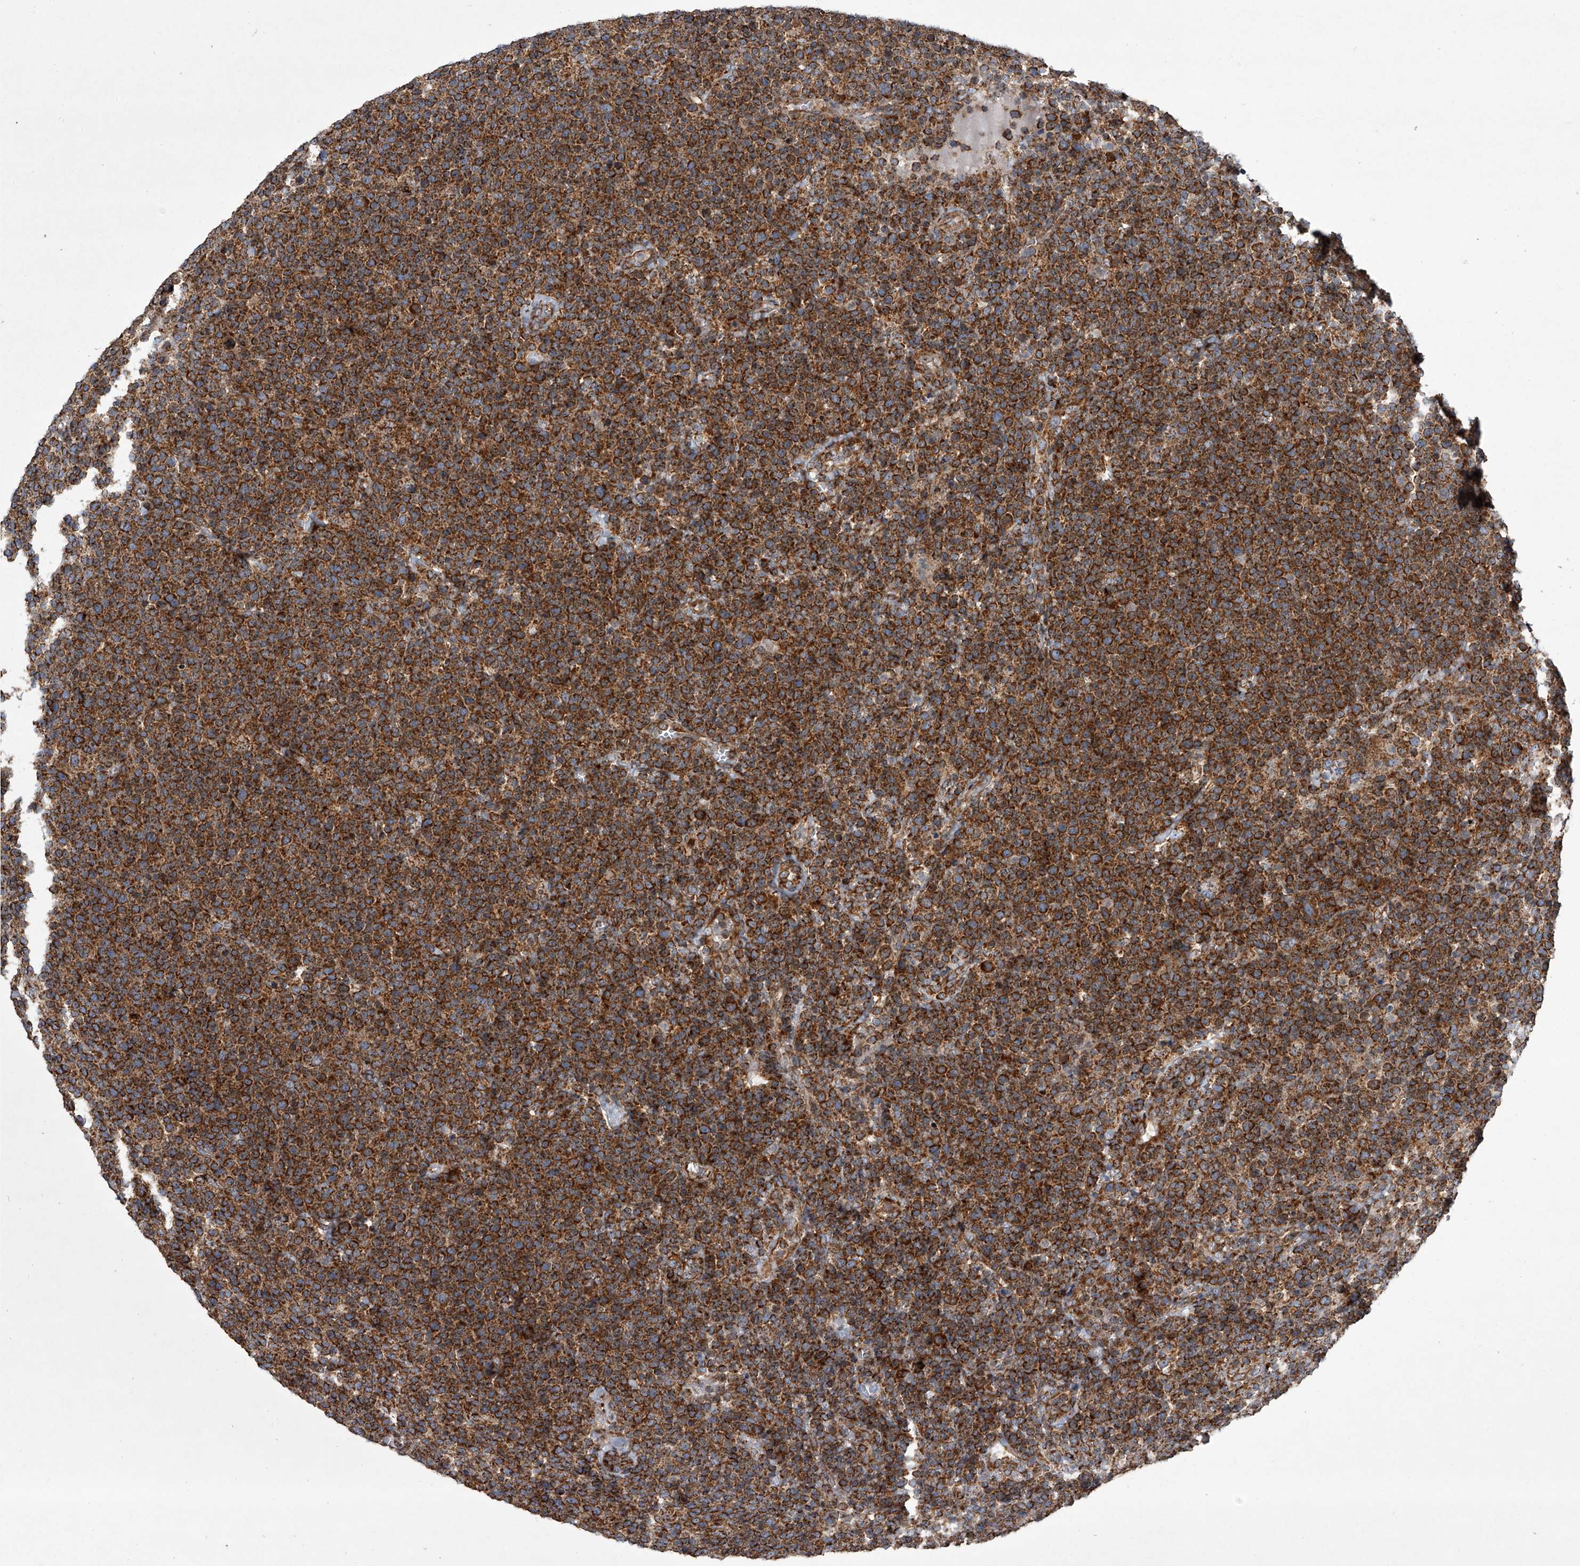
{"staining": {"intensity": "strong", "quantity": ">75%", "location": "cytoplasmic/membranous"}, "tissue": "lymphoma", "cell_type": "Tumor cells", "image_type": "cancer", "snomed": [{"axis": "morphology", "description": "Malignant lymphoma, non-Hodgkin's type, High grade"}, {"axis": "topography", "description": "Lymph node"}], "caption": "Tumor cells reveal strong cytoplasmic/membranous staining in approximately >75% of cells in lymphoma. (brown staining indicates protein expression, while blue staining denotes nuclei).", "gene": "ZC3H15", "patient": {"sex": "male", "age": 61}}